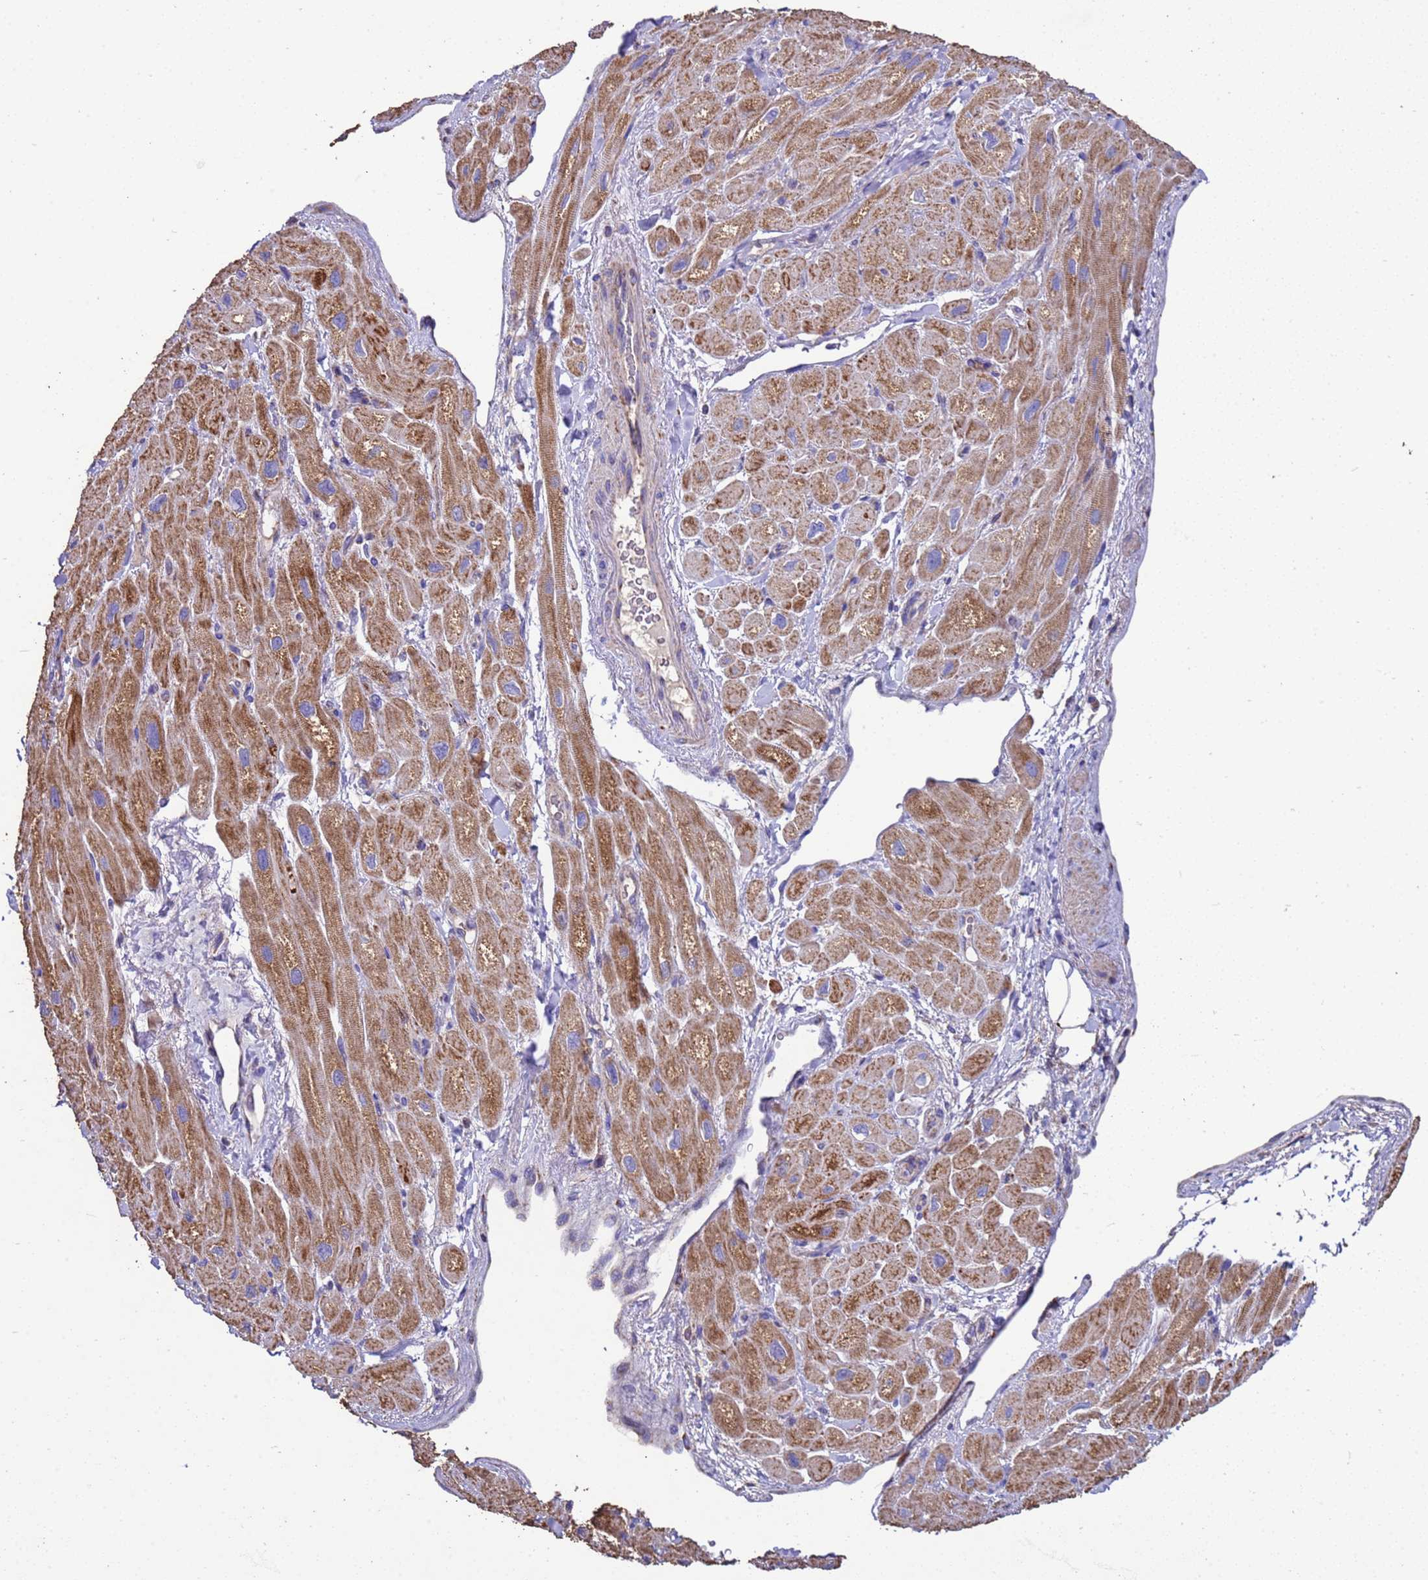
{"staining": {"intensity": "moderate", "quantity": ">75%", "location": "cytoplasmic/membranous"}, "tissue": "heart muscle", "cell_type": "Cardiomyocytes", "image_type": "normal", "snomed": [{"axis": "morphology", "description": "Normal tissue, NOS"}, {"axis": "topography", "description": "Heart"}], "caption": "Unremarkable heart muscle demonstrates moderate cytoplasmic/membranous staining in approximately >75% of cardiomyocytes.", "gene": "ZNFX1", "patient": {"sex": "male", "age": 65}}